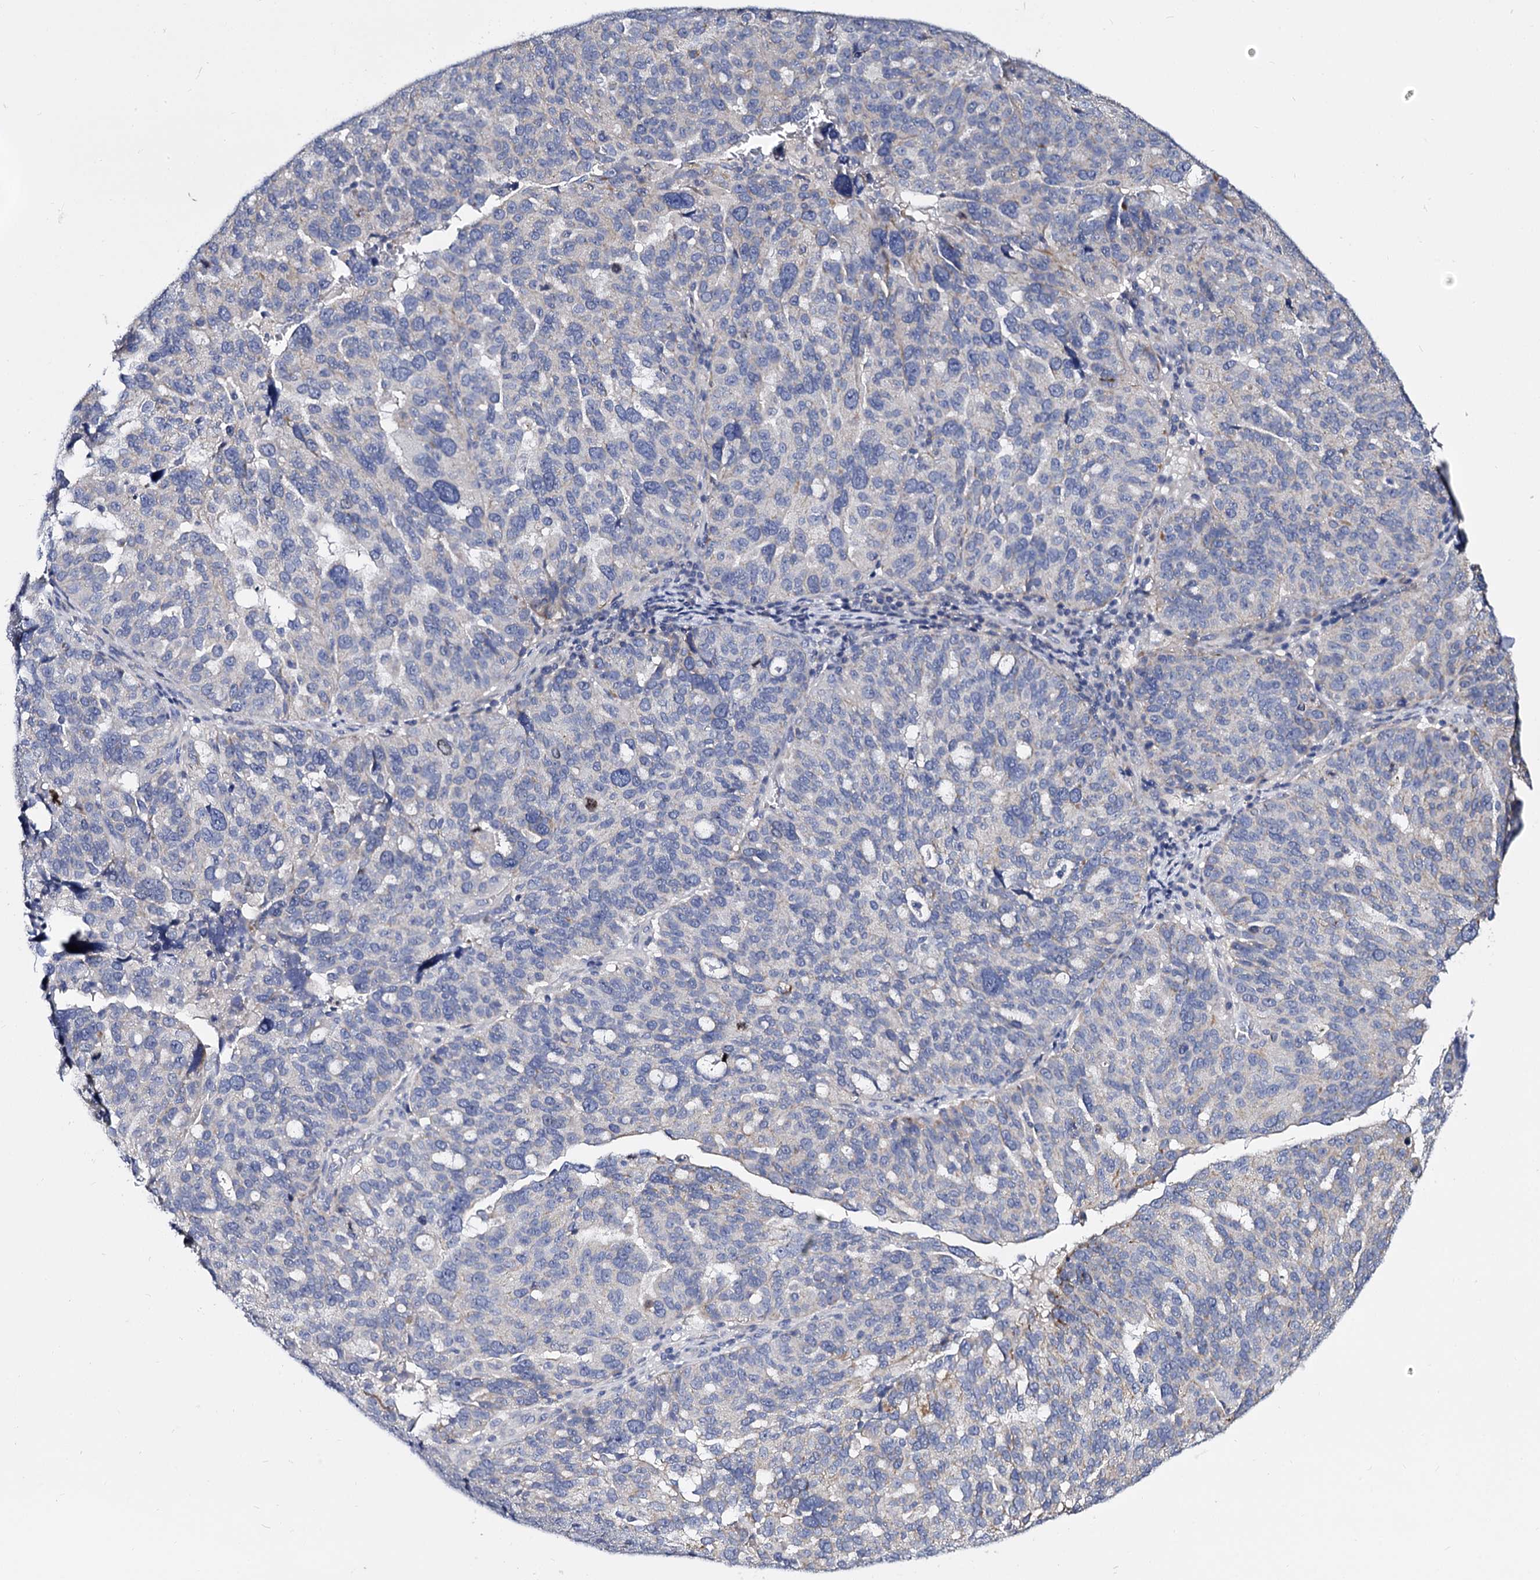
{"staining": {"intensity": "negative", "quantity": "none", "location": "none"}, "tissue": "ovarian cancer", "cell_type": "Tumor cells", "image_type": "cancer", "snomed": [{"axis": "morphology", "description": "Cystadenocarcinoma, serous, NOS"}, {"axis": "topography", "description": "Ovary"}], "caption": "This is a photomicrograph of immunohistochemistry (IHC) staining of ovarian serous cystadenocarcinoma, which shows no staining in tumor cells.", "gene": "PANX2", "patient": {"sex": "female", "age": 59}}